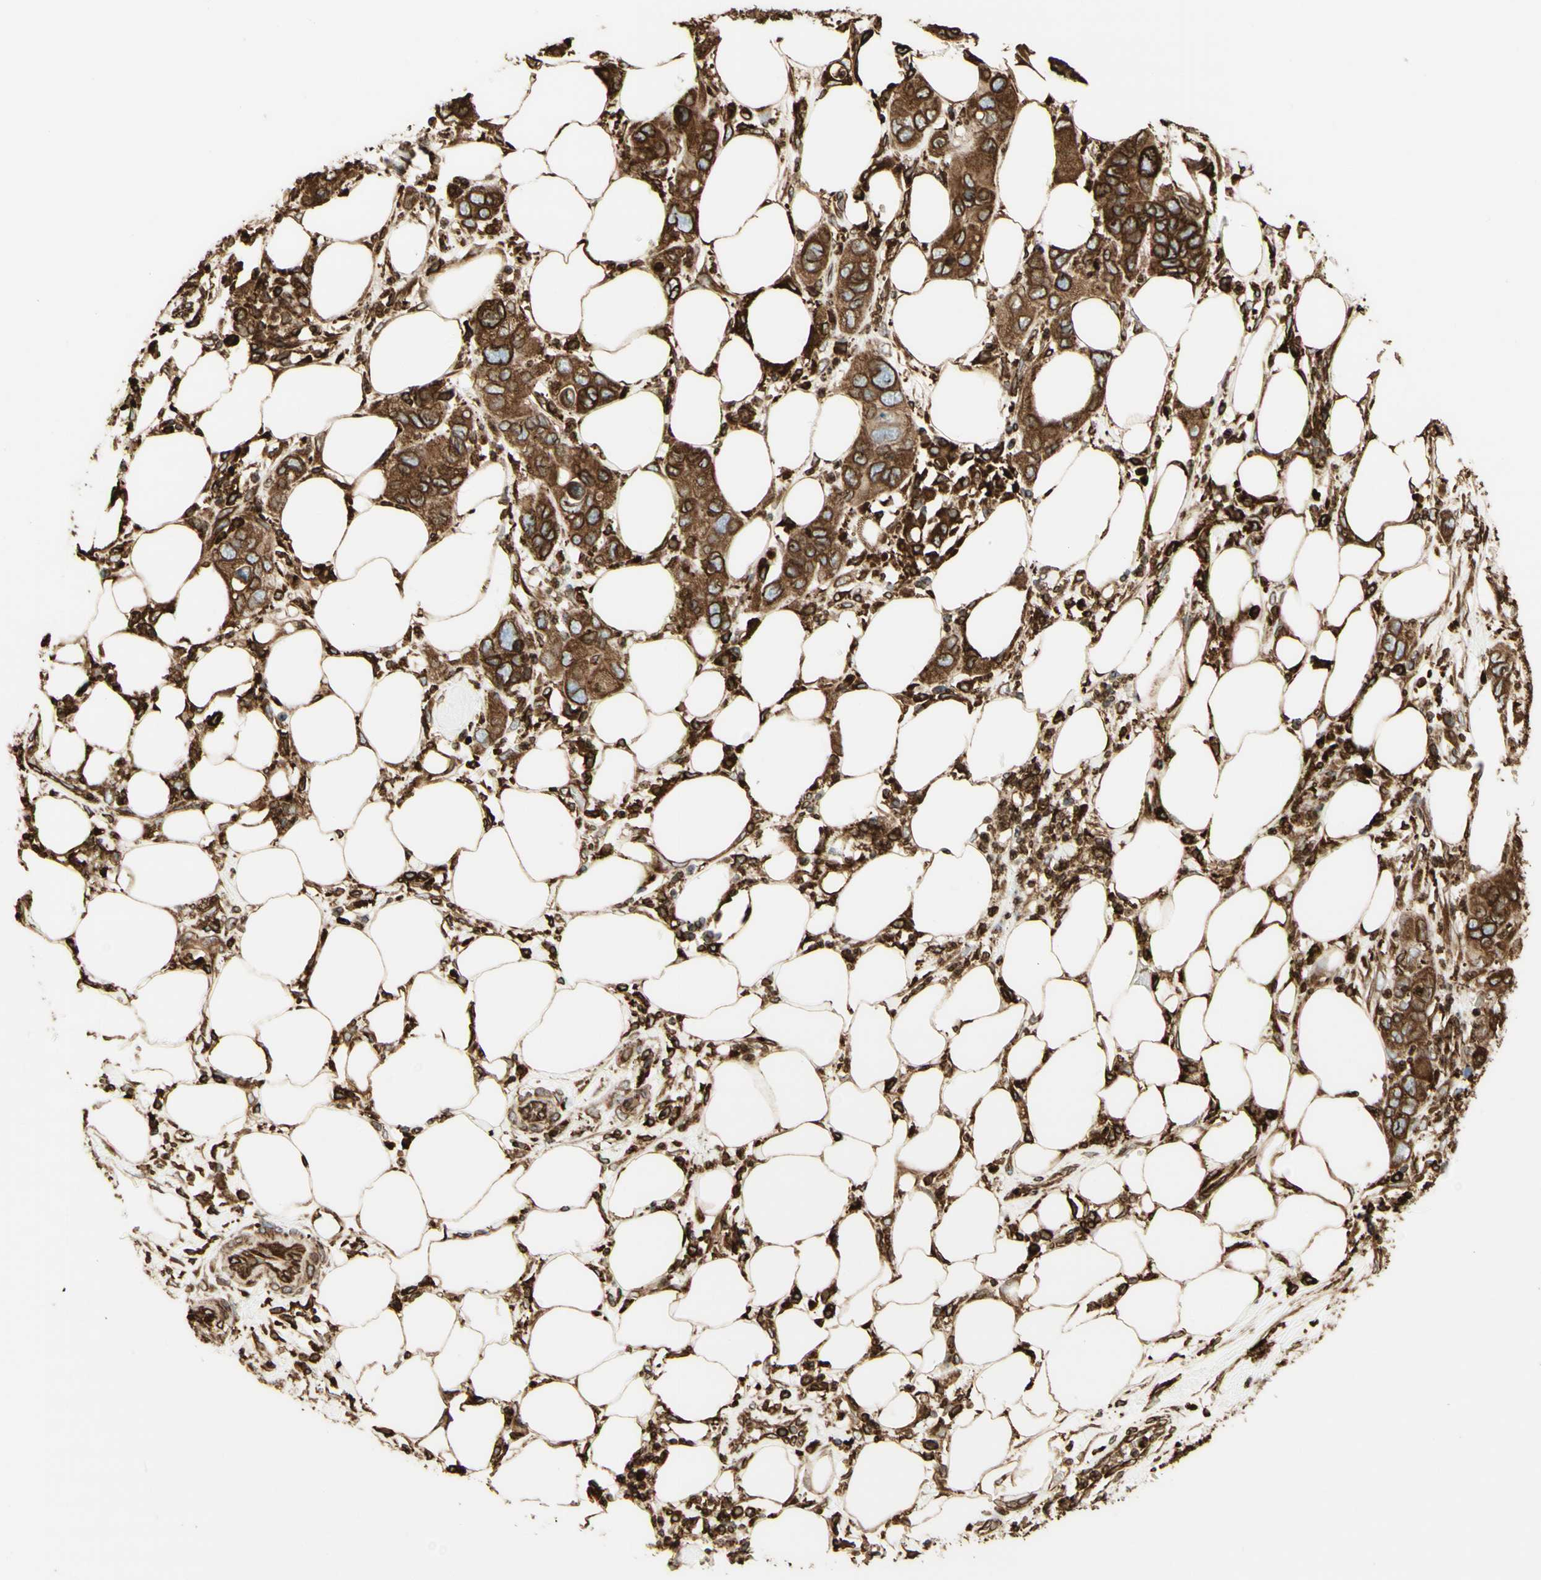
{"staining": {"intensity": "strong", "quantity": ">75%", "location": "cytoplasmic/membranous"}, "tissue": "pancreatic cancer", "cell_type": "Tumor cells", "image_type": "cancer", "snomed": [{"axis": "morphology", "description": "Adenocarcinoma, NOS"}, {"axis": "topography", "description": "Pancreas"}], "caption": "Pancreatic cancer tissue displays strong cytoplasmic/membranous positivity in approximately >75% of tumor cells, visualized by immunohistochemistry.", "gene": "CANX", "patient": {"sex": "female", "age": 71}}